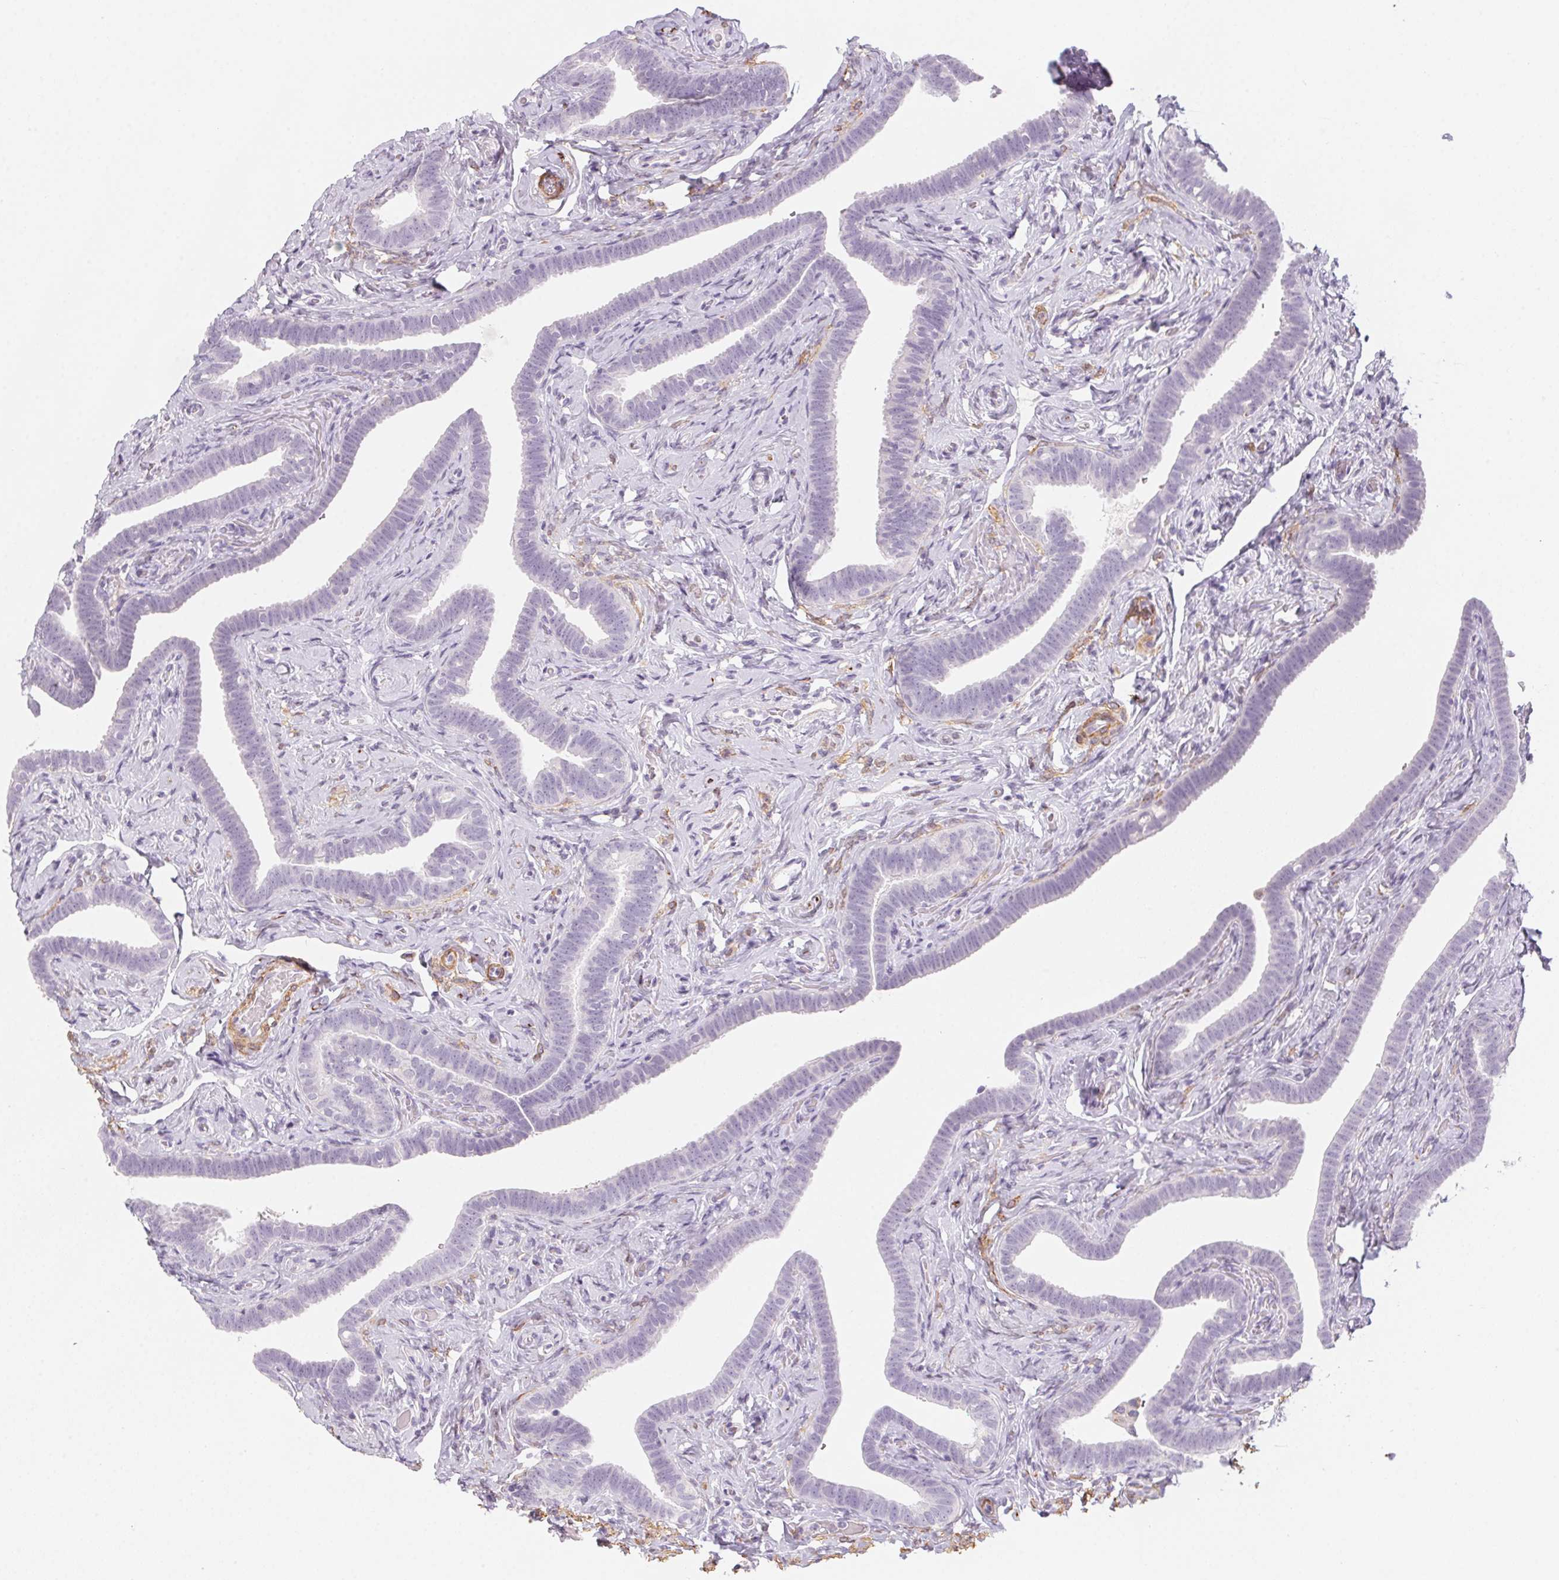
{"staining": {"intensity": "negative", "quantity": "none", "location": "none"}, "tissue": "fallopian tube", "cell_type": "Glandular cells", "image_type": "normal", "snomed": [{"axis": "morphology", "description": "Normal tissue, NOS"}, {"axis": "topography", "description": "Fallopian tube"}], "caption": "This image is of unremarkable fallopian tube stained with immunohistochemistry to label a protein in brown with the nuclei are counter-stained blue. There is no expression in glandular cells.", "gene": "PRPH", "patient": {"sex": "female", "age": 69}}